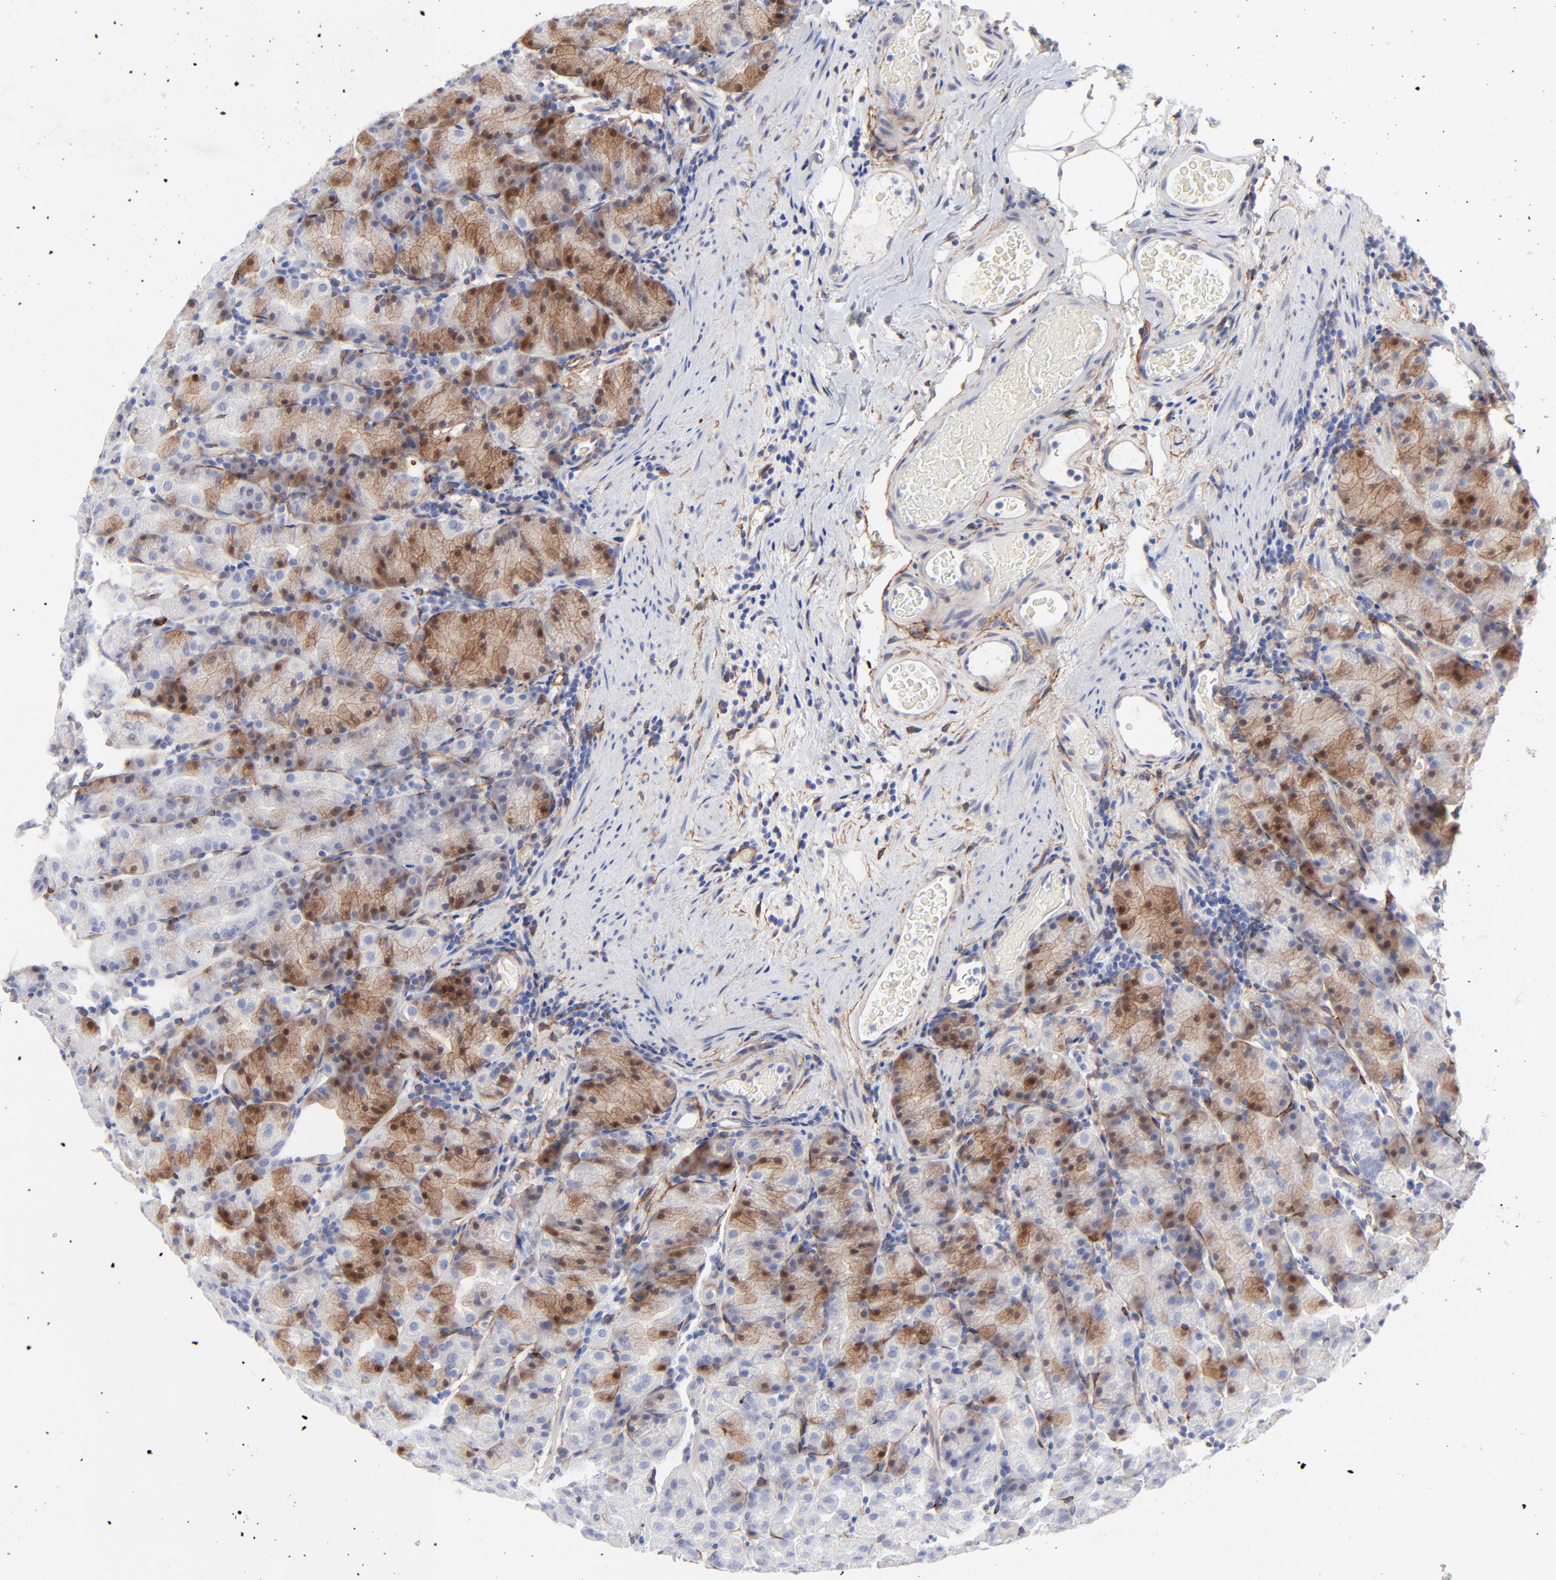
{"staining": {"intensity": "strong", "quantity": "25%-75%", "location": "cytoplasmic/membranous,nuclear"}, "tissue": "stomach", "cell_type": "Glandular cells", "image_type": "normal", "snomed": [{"axis": "morphology", "description": "Normal tissue, NOS"}, {"axis": "topography", "description": "Stomach, upper"}], "caption": "Glandular cells reveal high levels of strong cytoplasmic/membranous,nuclear positivity in approximately 25%-75% of cells in benign human stomach.", "gene": "PDGFRB", "patient": {"sex": "male", "age": 68}}